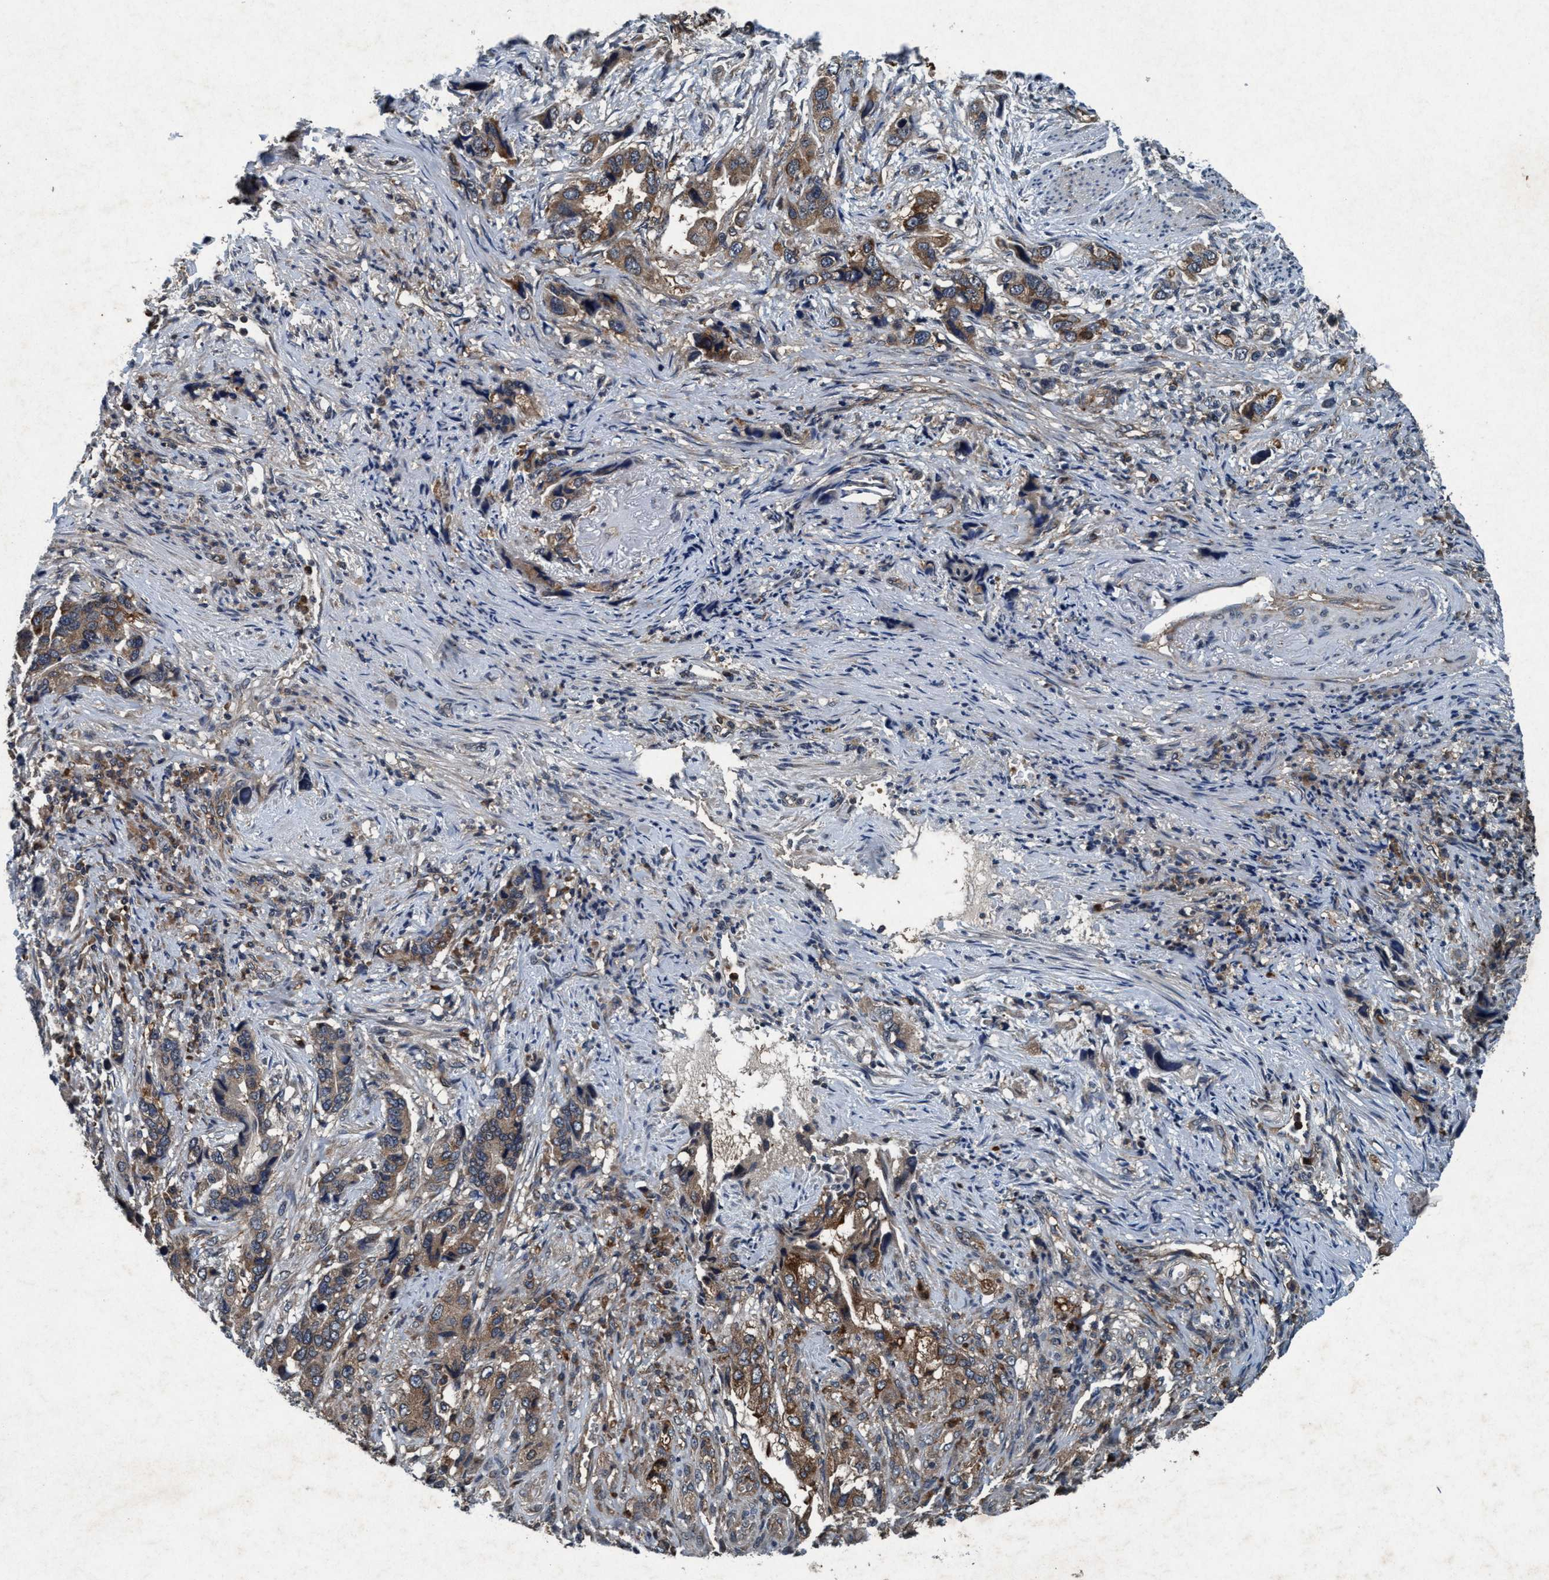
{"staining": {"intensity": "moderate", "quantity": "<25%", "location": "cytoplasmic/membranous"}, "tissue": "stomach cancer", "cell_type": "Tumor cells", "image_type": "cancer", "snomed": [{"axis": "morphology", "description": "Adenocarcinoma, NOS"}, {"axis": "topography", "description": "Stomach, lower"}], "caption": "High-power microscopy captured an immunohistochemistry micrograph of stomach cancer (adenocarcinoma), revealing moderate cytoplasmic/membranous staining in approximately <25% of tumor cells.", "gene": "AKT1S1", "patient": {"sex": "female", "age": 93}}